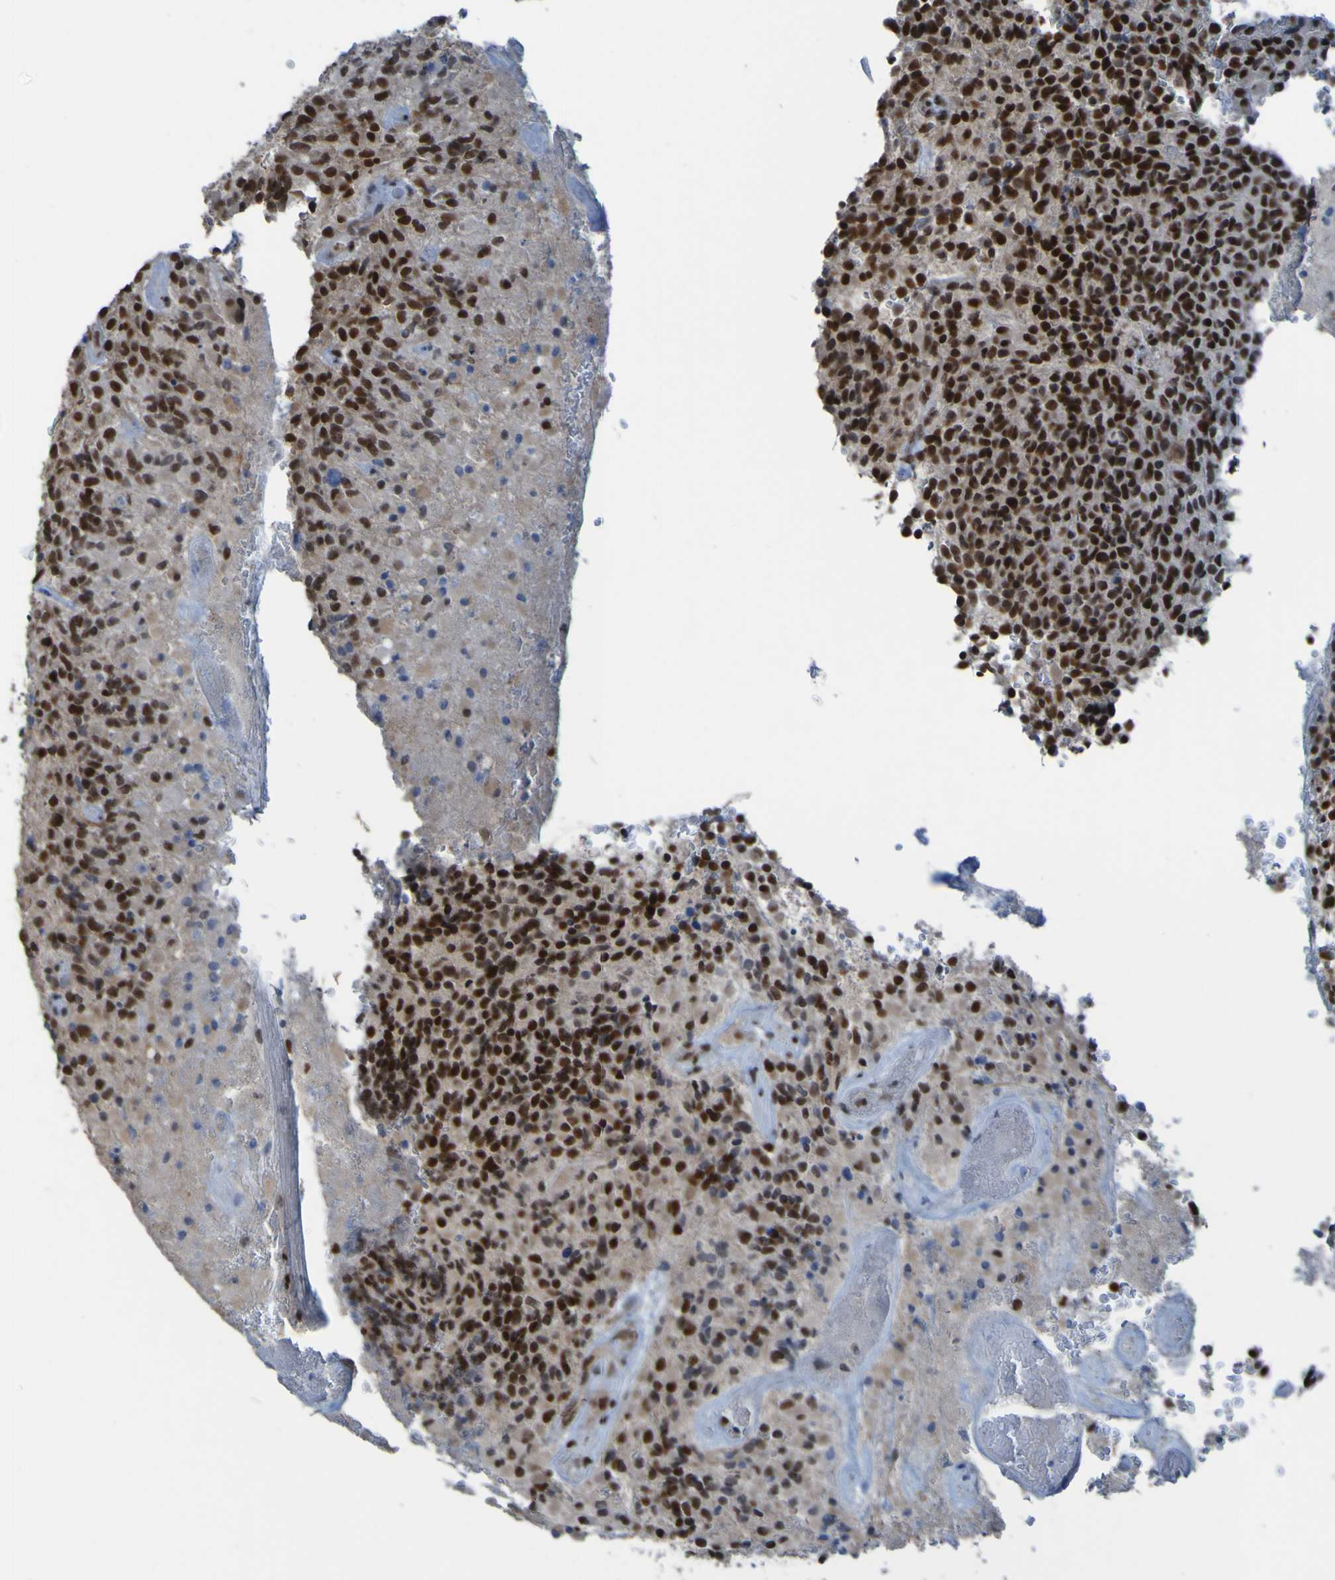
{"staining": {"intensity": "strong", "quantity": ">75%", "location": "nuclear"}, "tissue": "glioma", "cell_type": "Tumor cells", "image_type": "cancer", "snomed": [{"axis": "morphology", "description": "Glioma, malignant, High grade"}, {"axis": "topography", "description": "Brain"}], "caption": "This histopathology image demonstrates immunohistochemistry staining of human malignant glioma (high-grade), with high strong nuclear positivity in approximately >75% of tumor cells.", "gene": "PHF2", "patient": {"sex": "male", "age": 71}}